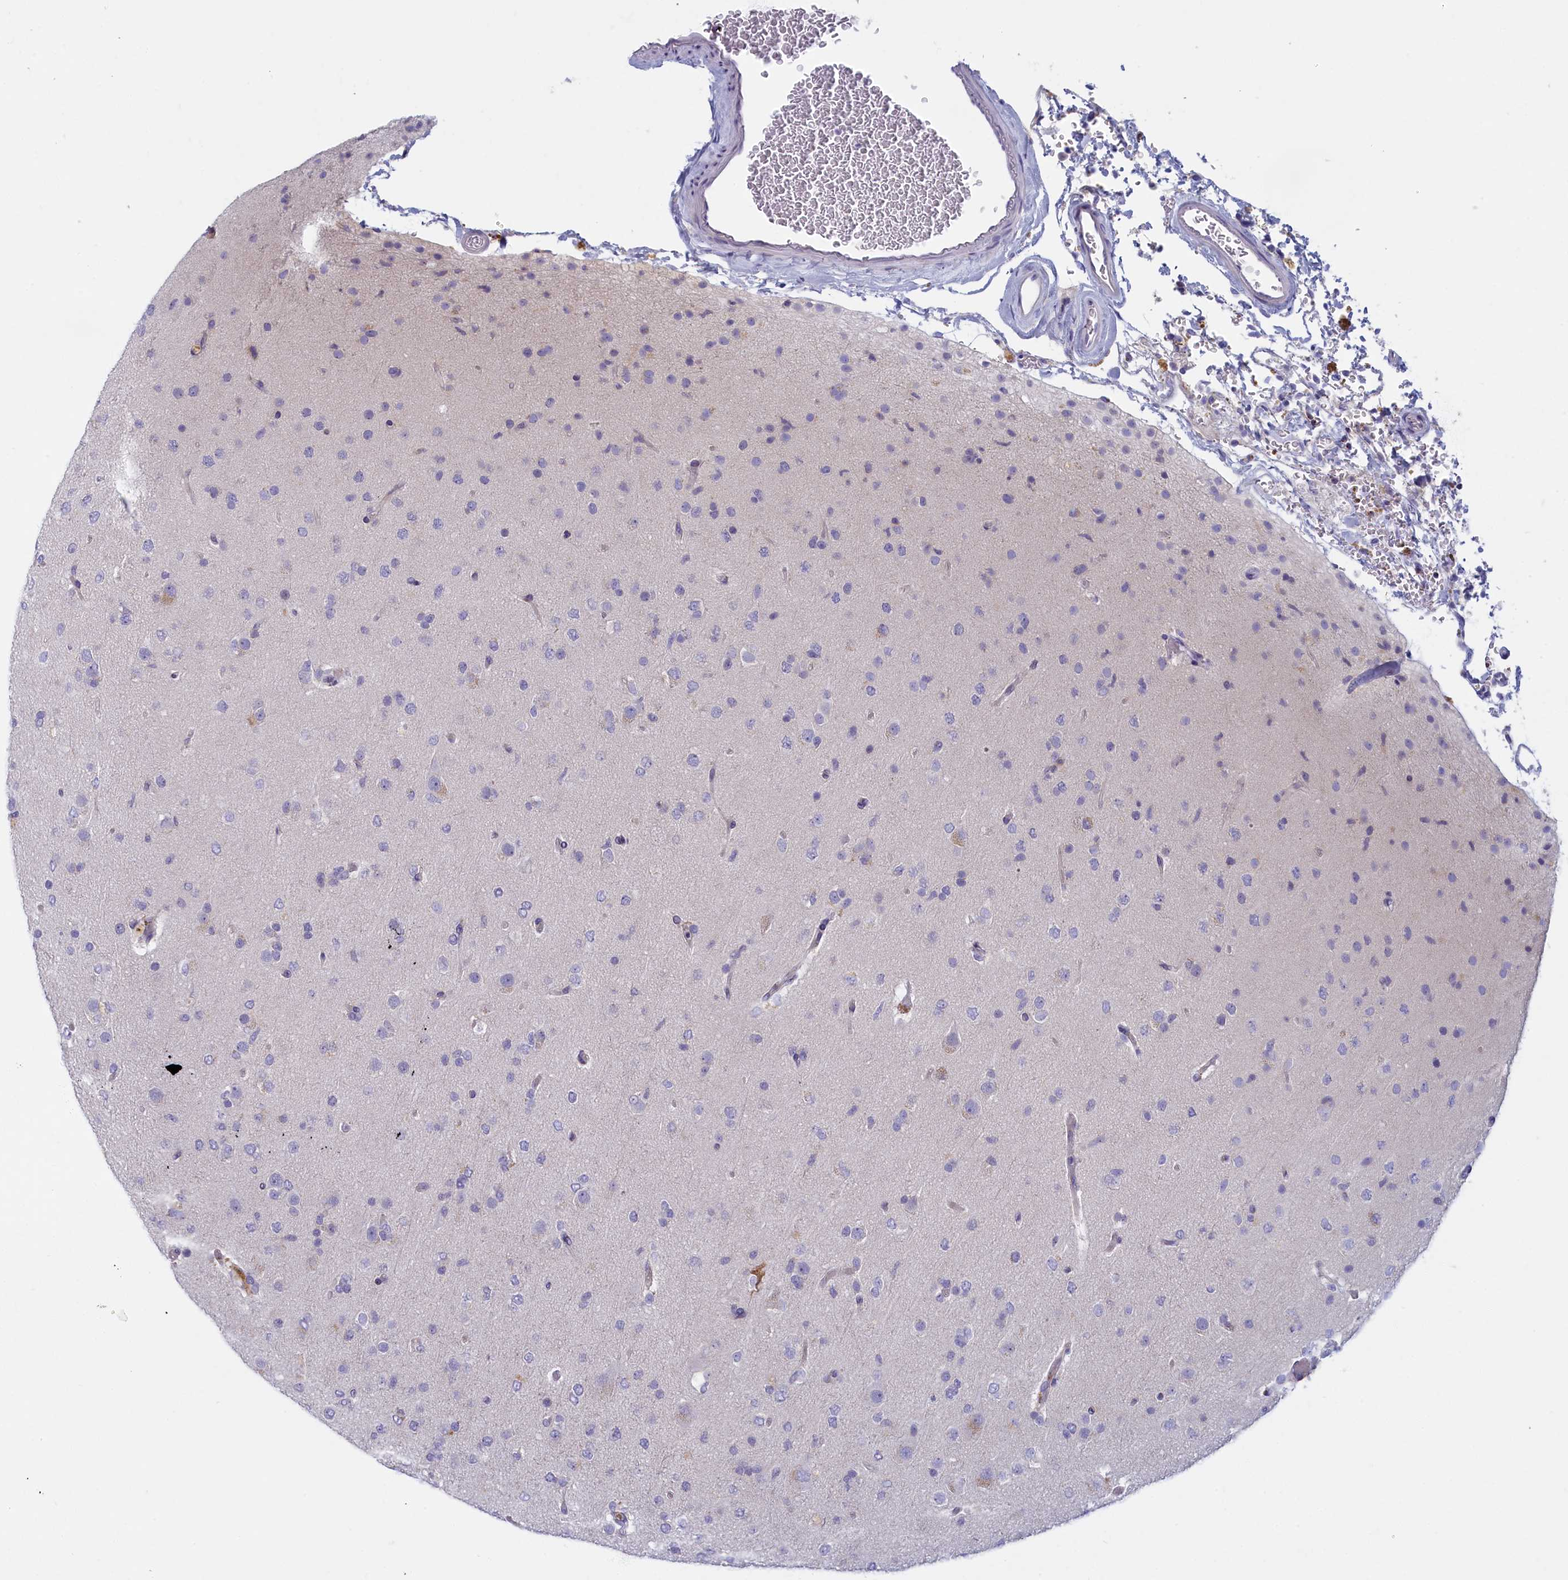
{"staining": {"intensity": "negative", "quantity": "none", "location": "none"}, "tissue": "glioma", "cell_type": "Tumor cells", "image_type": "cancer", "snomed": [{"axis": "morphology", "description": "Glioma, malignant, Low grade"}, {"axis": "topography", "description": "Brain"}], "caption": "Glioma stained for a protein using immunohistochemistry exhibits no expression tumor cells.", "gene": "NOL10", "patient": {"sex": "male", "age": 65}}